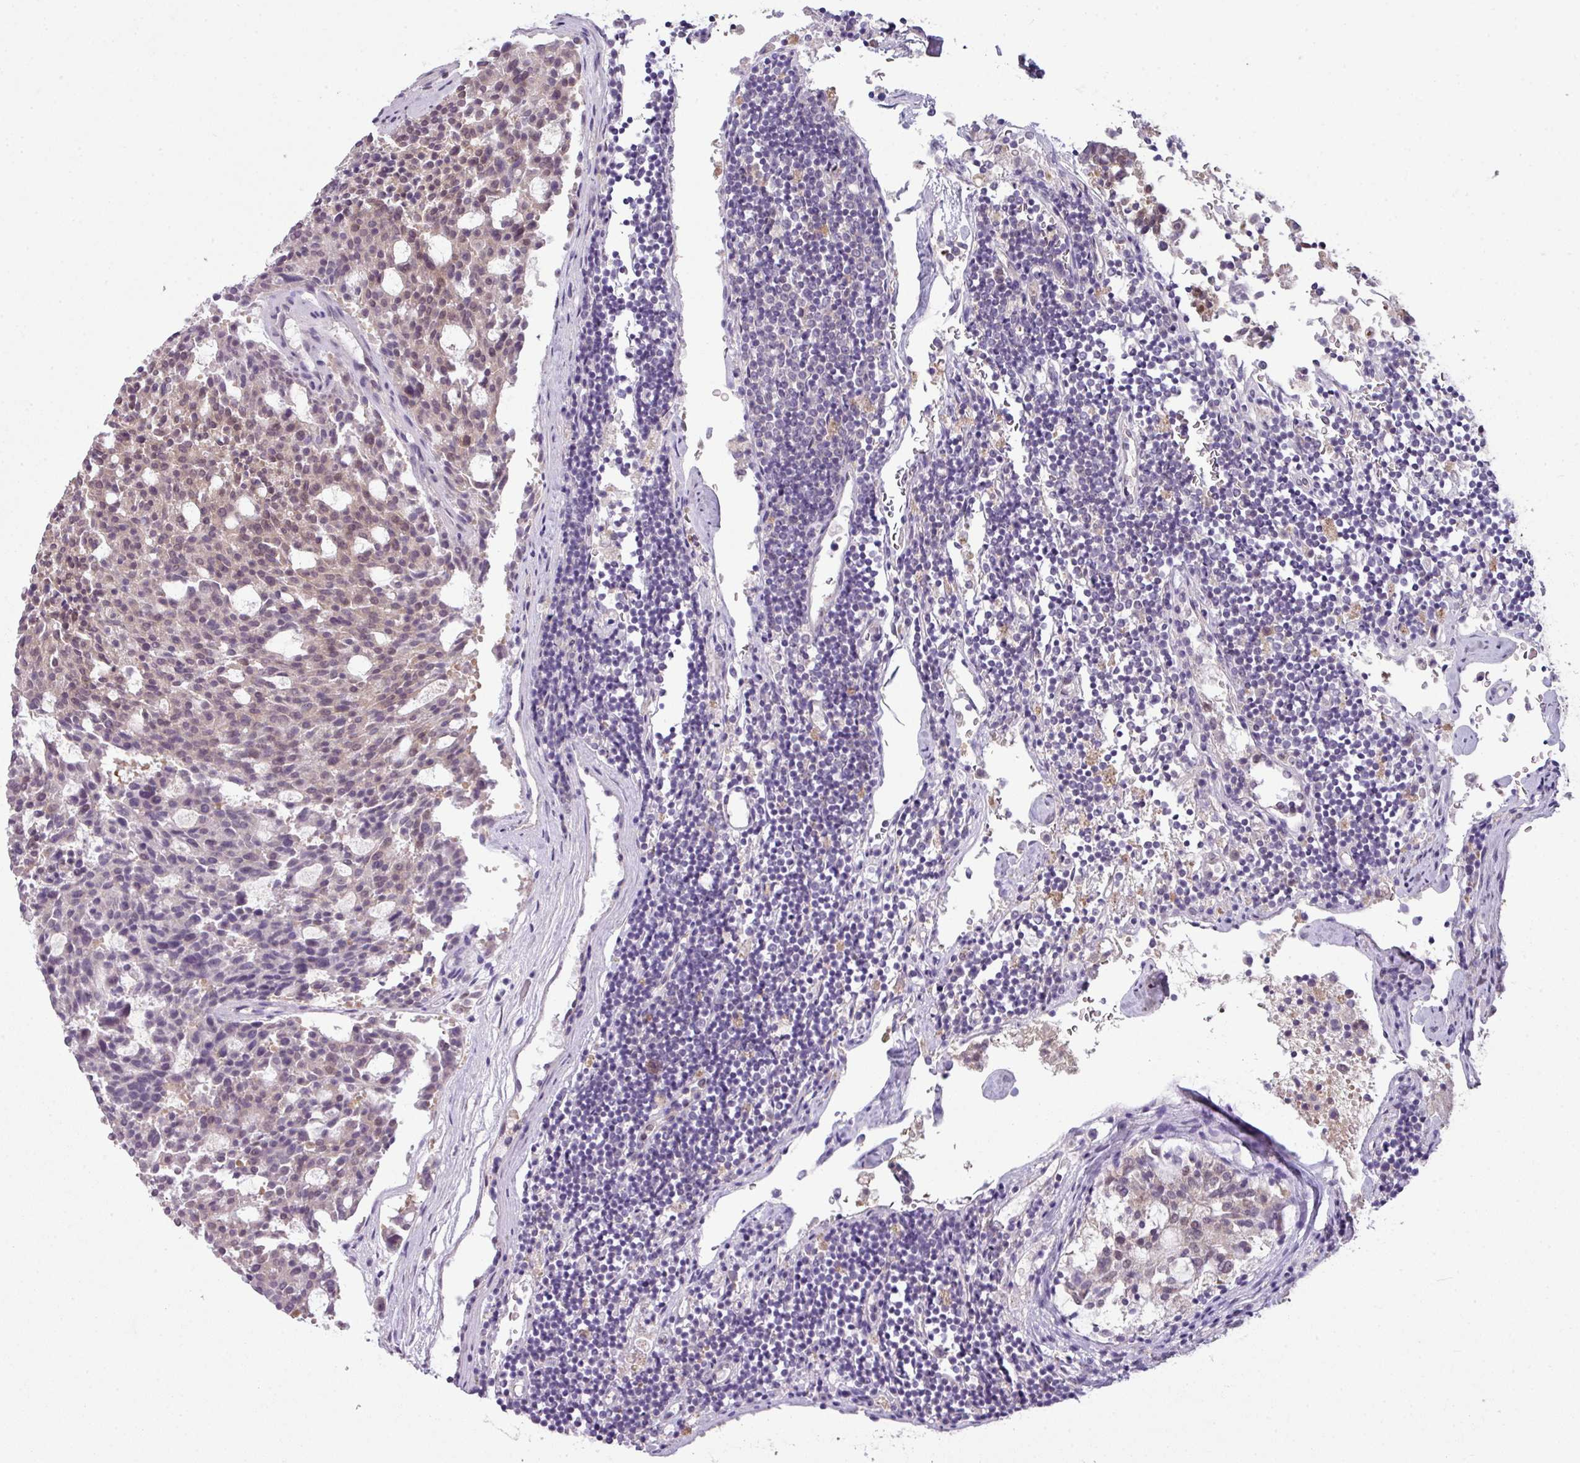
{"staining": {"intensity": "weak", "quantity": ">75%", "location": "nuclear"}, "tissue": "carcinoid", "cell_type": "Tumor cells", "image_type": "cancer", "snomed": [{"axis": "morphology", "description": "Carcinoid, malignant, NOS"}, {"axis": "topography", "description": "Pancreas"}], "caption": "About >75% of tumor cells in malignant carcinoid demonstrate weak nuclear protein expression as visualized by brown immunohistochemical staining.", "gene": "TTLL12", "patient": {"sex": "female", "age": 54}}